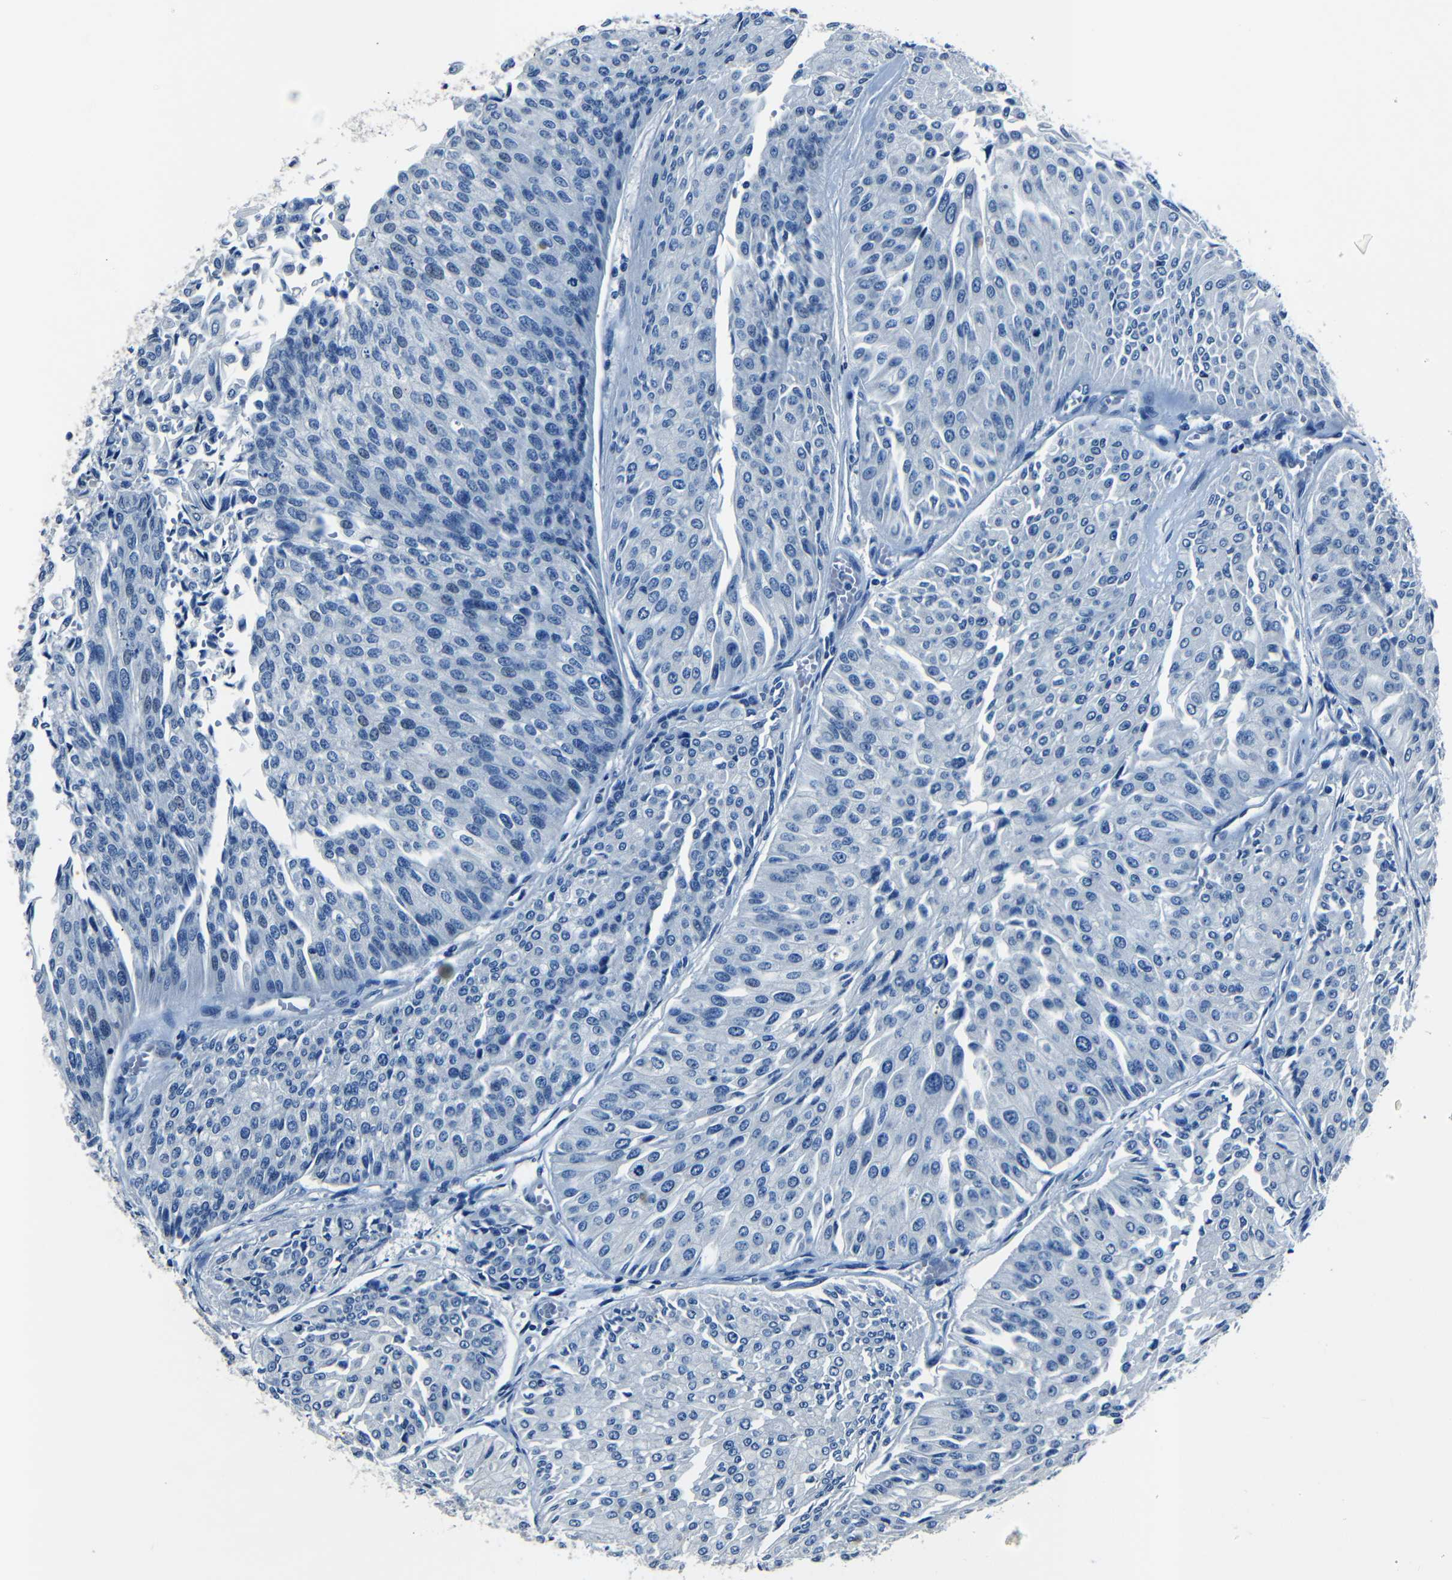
{"staining": {"intensity": "negative", "quantity": "none", "location": "none"}, "tissue": "urothelial cancer", "cell_type": "Tumor cells", "image_type": "cancer", "snomed": [{"axis": "morphology", "description": "Urothelial carcinoma, Low grade"}, {"axis": "topography", "description": "Urinary bladder"}], "caption": "The histopathology image demonstrates no staining of tumor cells in urothelial cancer.", "gene": "NCMAP", "patient": {"sex": "male", "age": 67}}